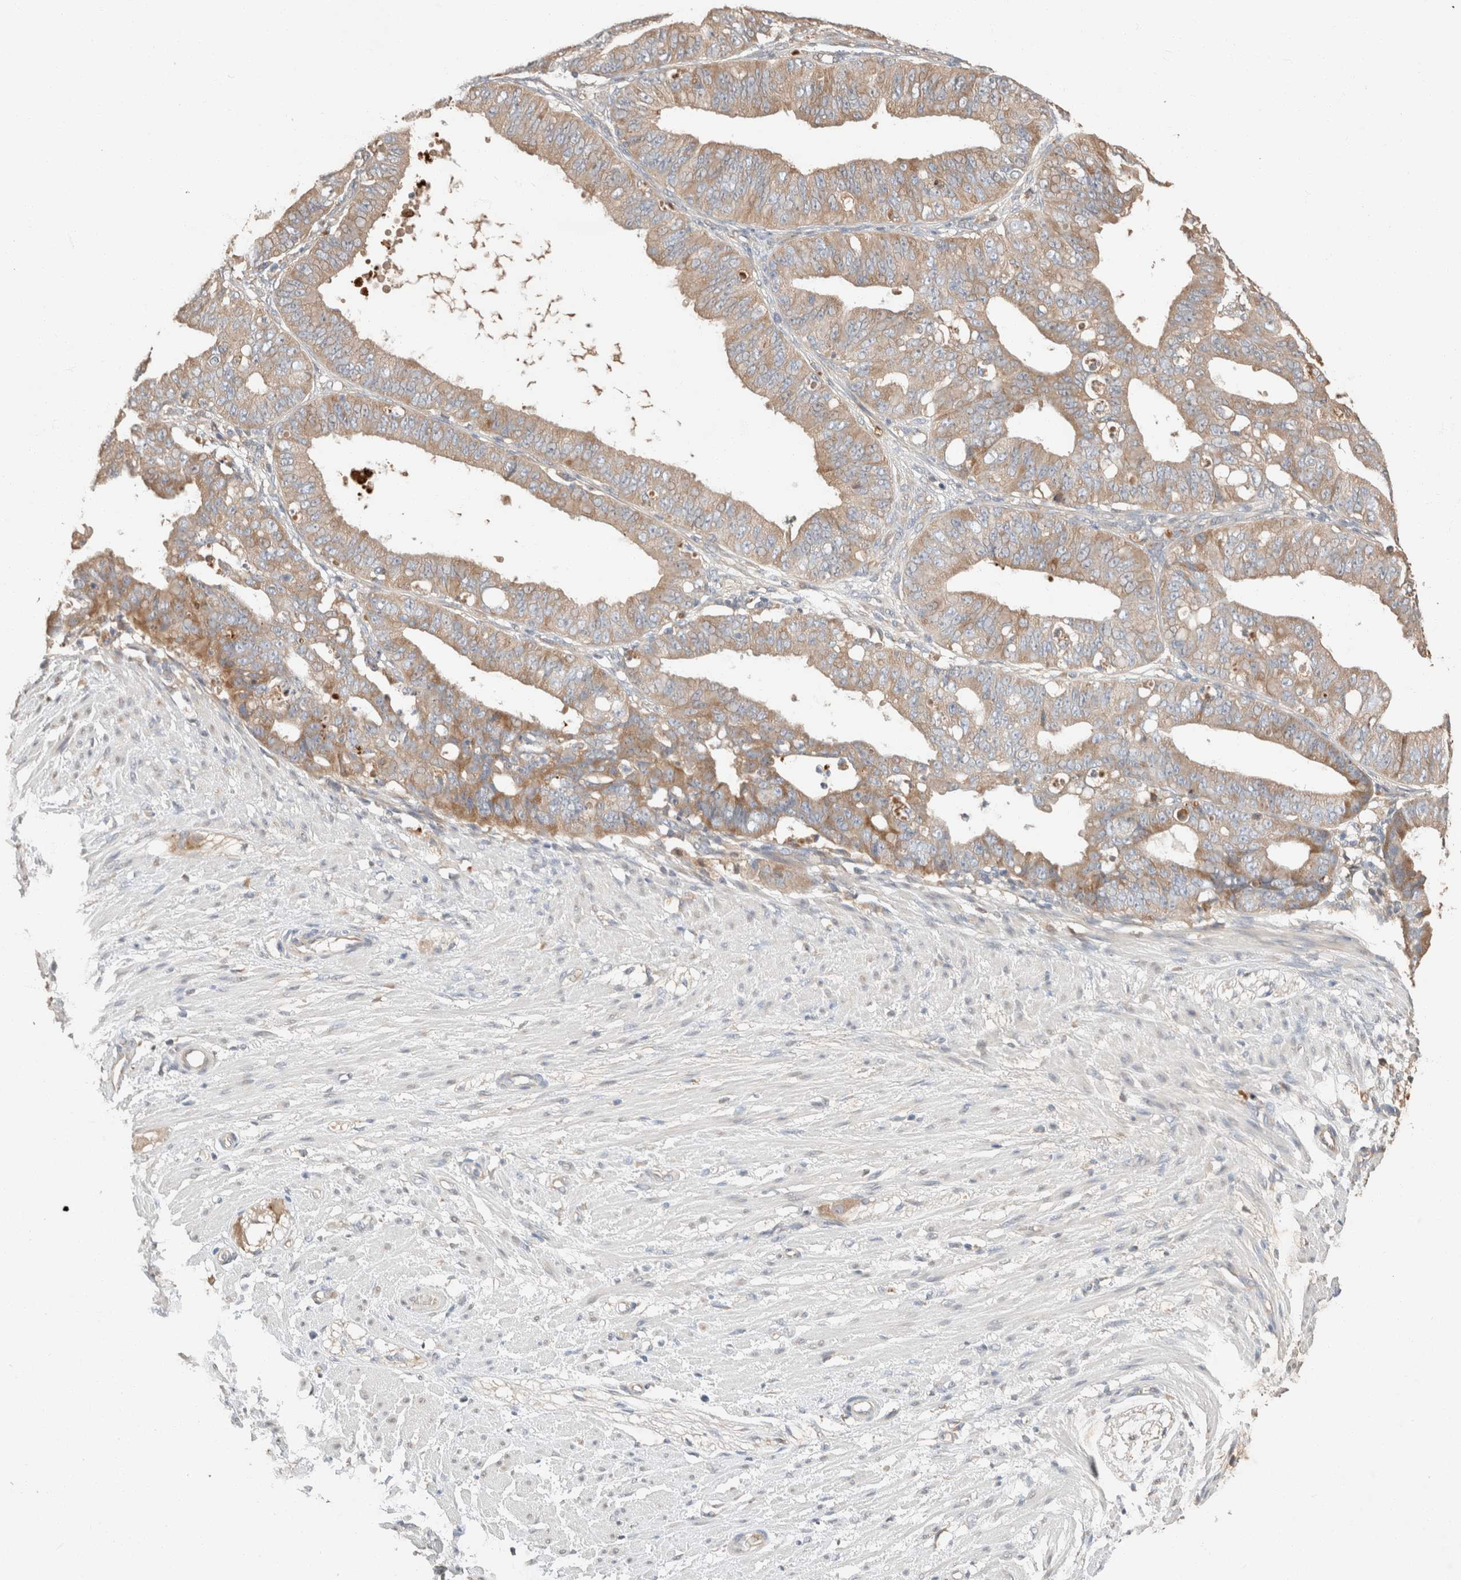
{"staining": {"intensity": "moderate", "quantity": "25%-75%", "location": "cytoplasmic/membranous"}, "tissue": "ovarian cancer", "cell_type": "Tumor cells", "image_type": "cancer", "snomed": [{"axis": "morphology", "description": "Carcinoma, endometroid"}, {"axis": "topography", "description": "Ovary"}], "caption": "Endometroid carcinoma (ovarian) was stained to show a protein in brown. There is medium levels of moderate cytoplasmic/membranous staining in about 25%-75% of tumor cells.", "gene": "TUBD1", "patient": {"sex": "female", "age": 42}}